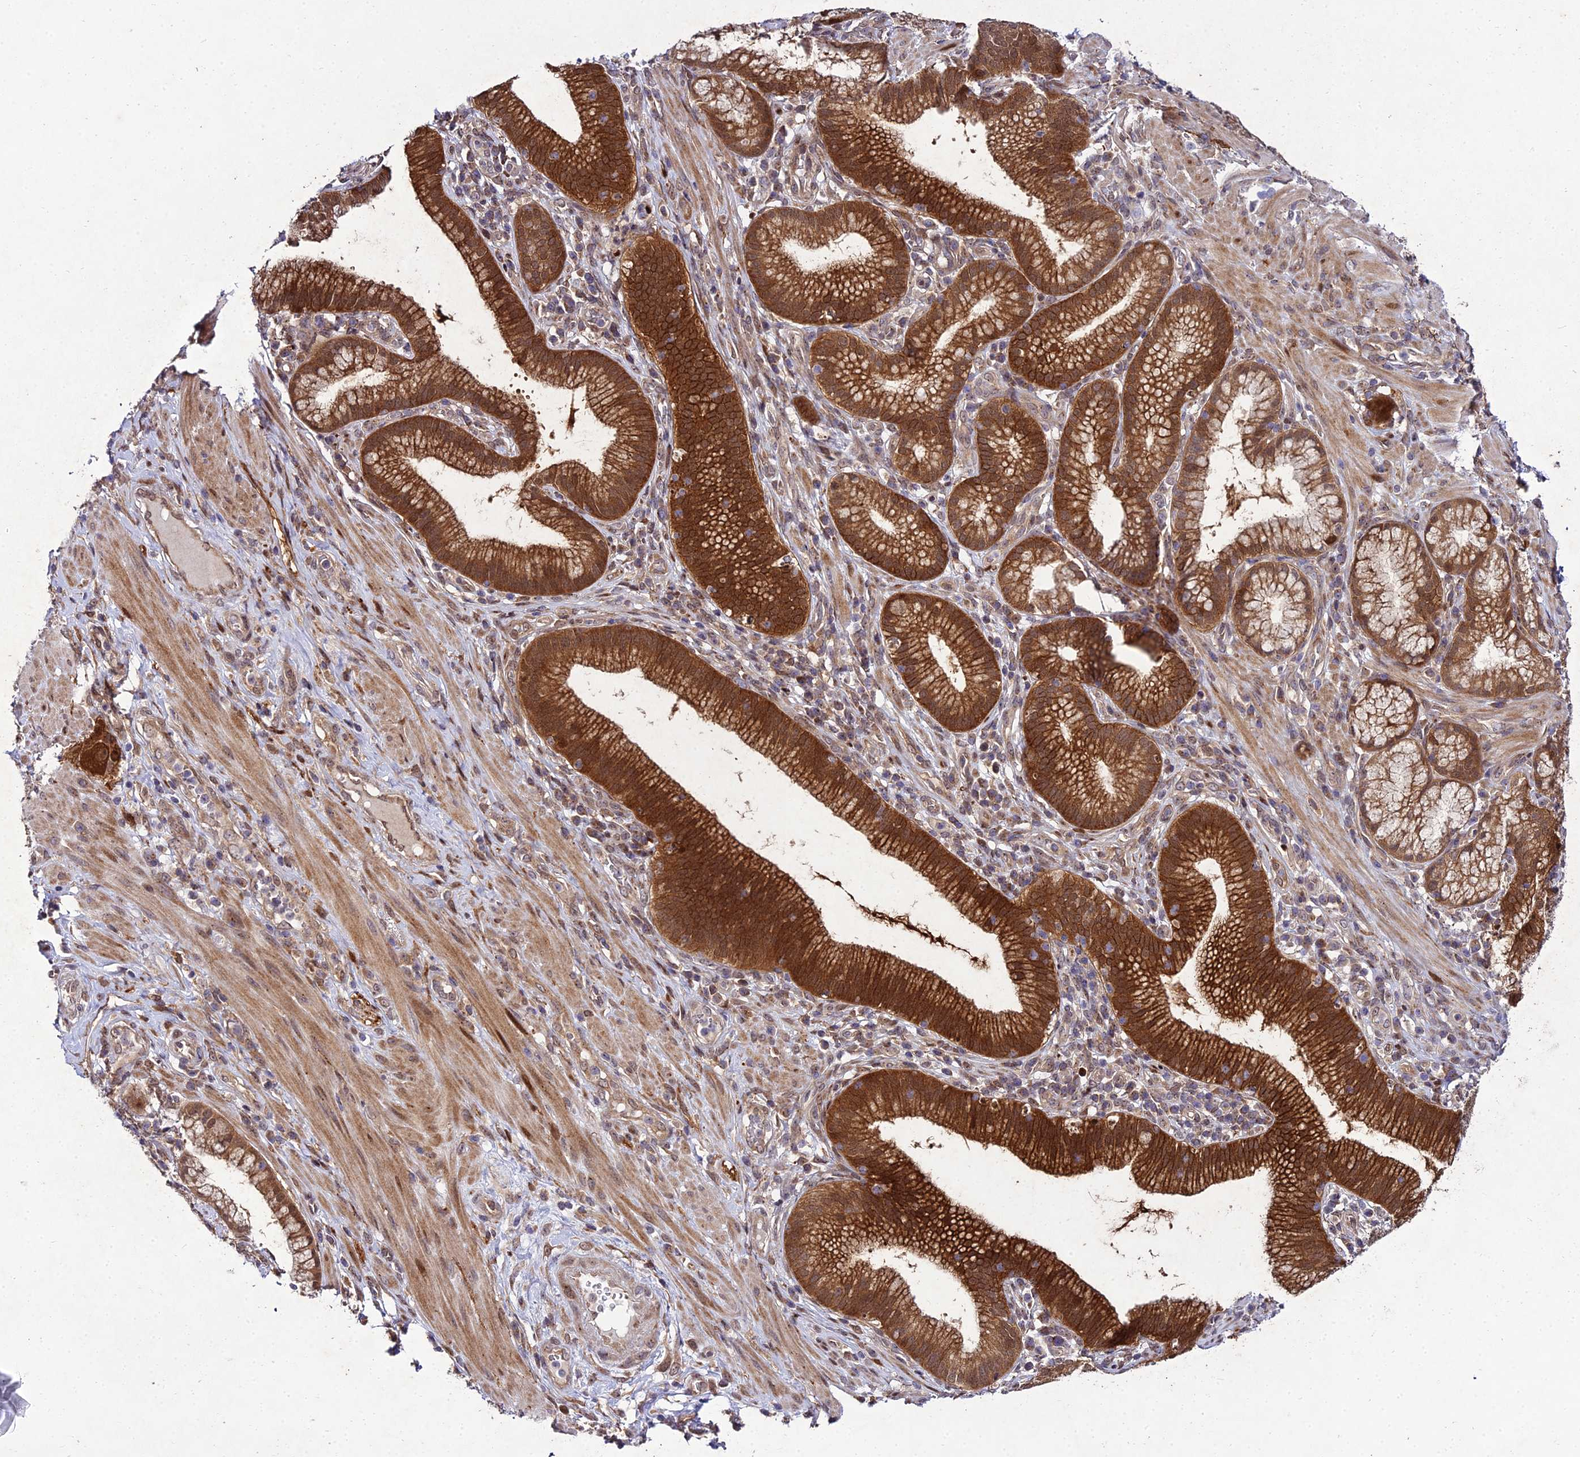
{"staining": {"intensity": "strong", "quantity": ">75%", "location": "cytoplasmic/membranous,nuclear"}, "tissue": "pancreatic cancer", "cell_type": "Tumor cells", "image_type": "cancer", "snomed": [{"axis": "morphology", "description": "Adenocarcinoma, NOS"}, {"axis": "topography", "description": "Pancreas"}], "caption": "Strong cytoplasmic/membranous and nuclear protein positivity is identified in about >75% of tumor cells in adenocarcinoma (pancreatic).", "gene": "MKKS", "patient": {"sex": "male", "age": 72}}